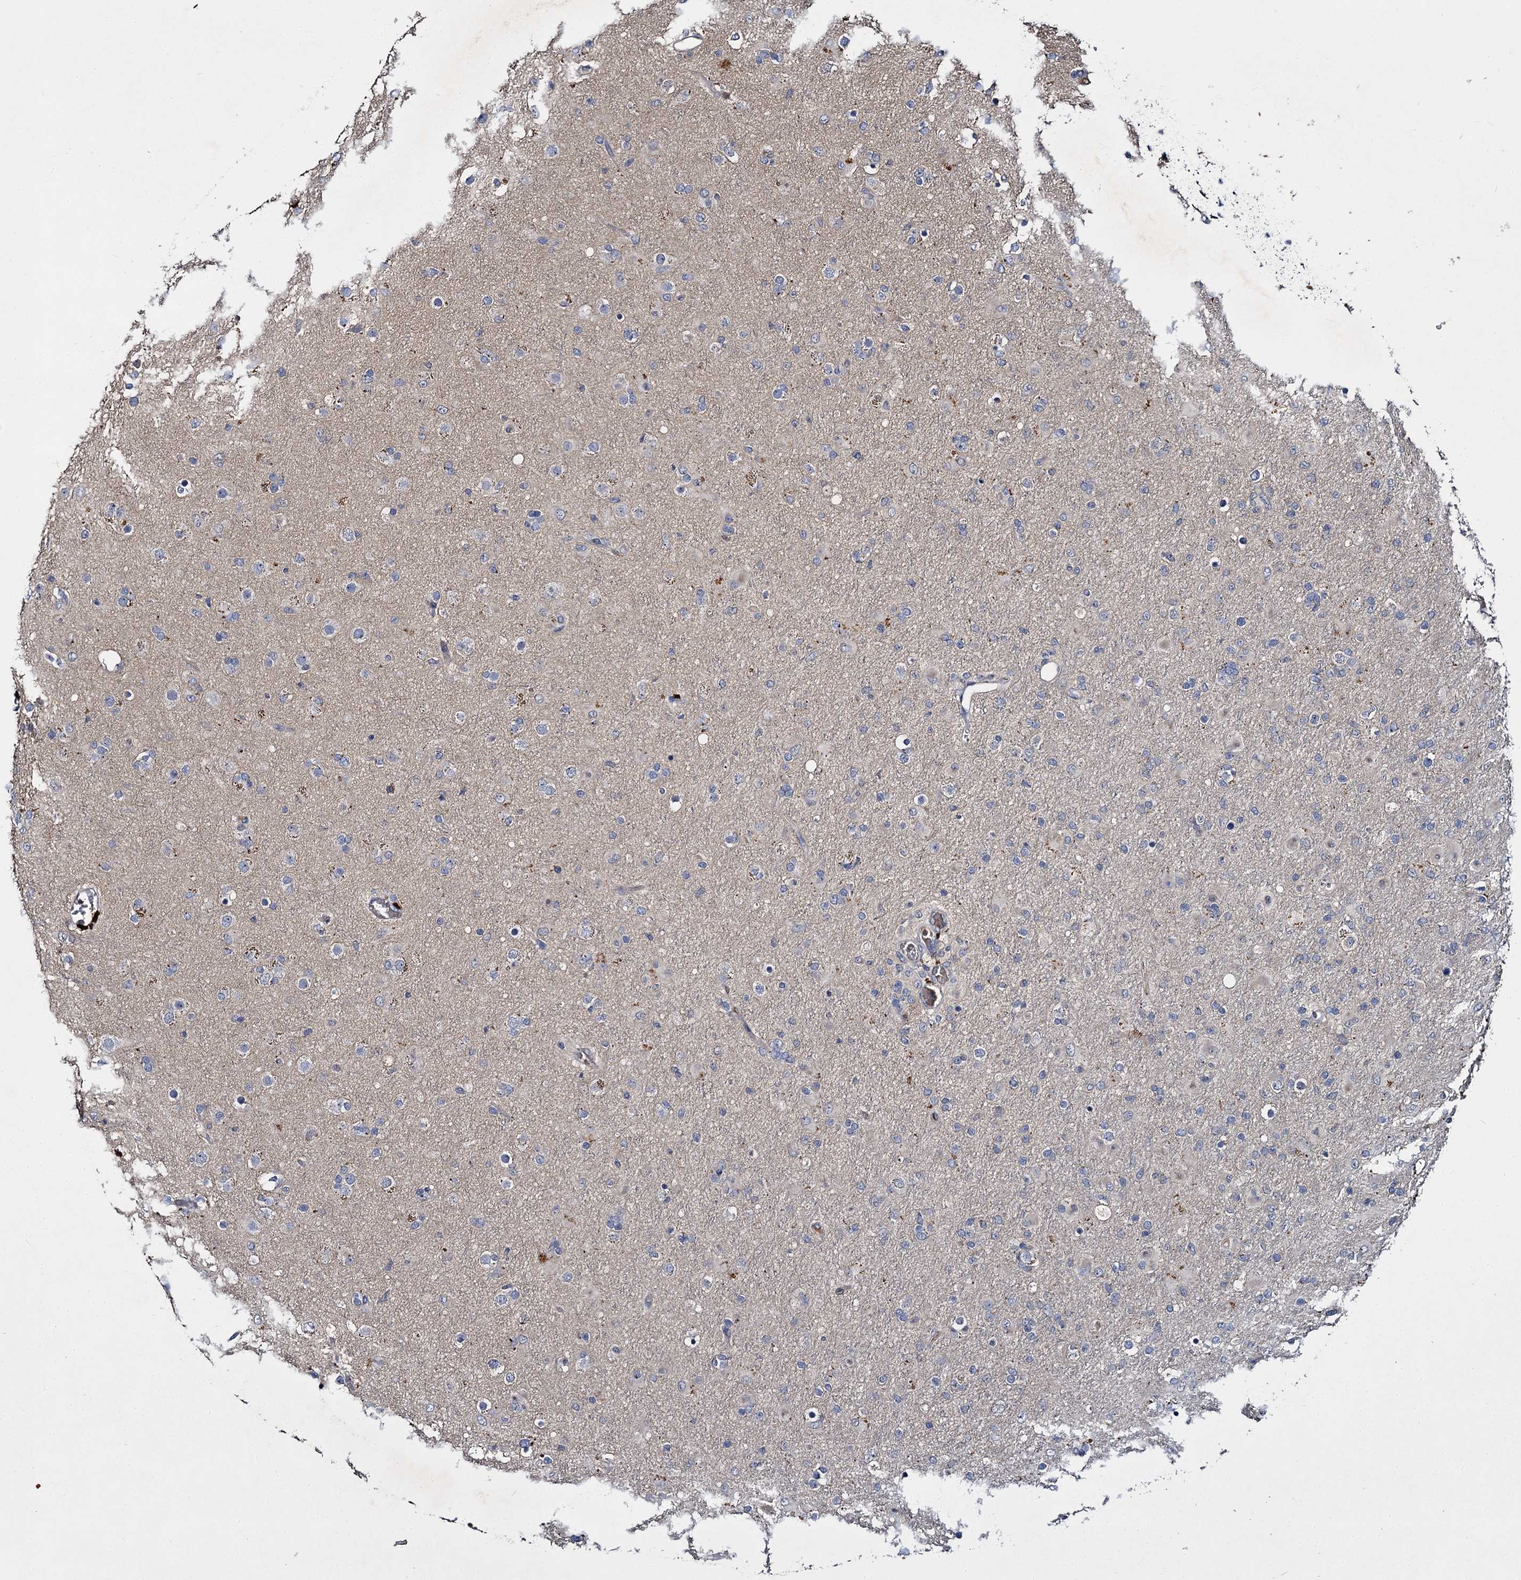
{"staining": {"intensity": "negative", "quantity": "none", "location": "none"}, "tissue": "glioma", "cell_type": "Tumor cells", "image_type": "cancer", "snomed": [{"axis": "morphology", "description": "Glioma, malignant, Low grade"}, {"axis": "topography", "description": "Brain"}], "caption": "A histopathology image of glioma stained for a protein exhibits no brown staining in tumor cells.", "gene": "SLC11A2", "patient": {"sex": "male", "age": 65}}